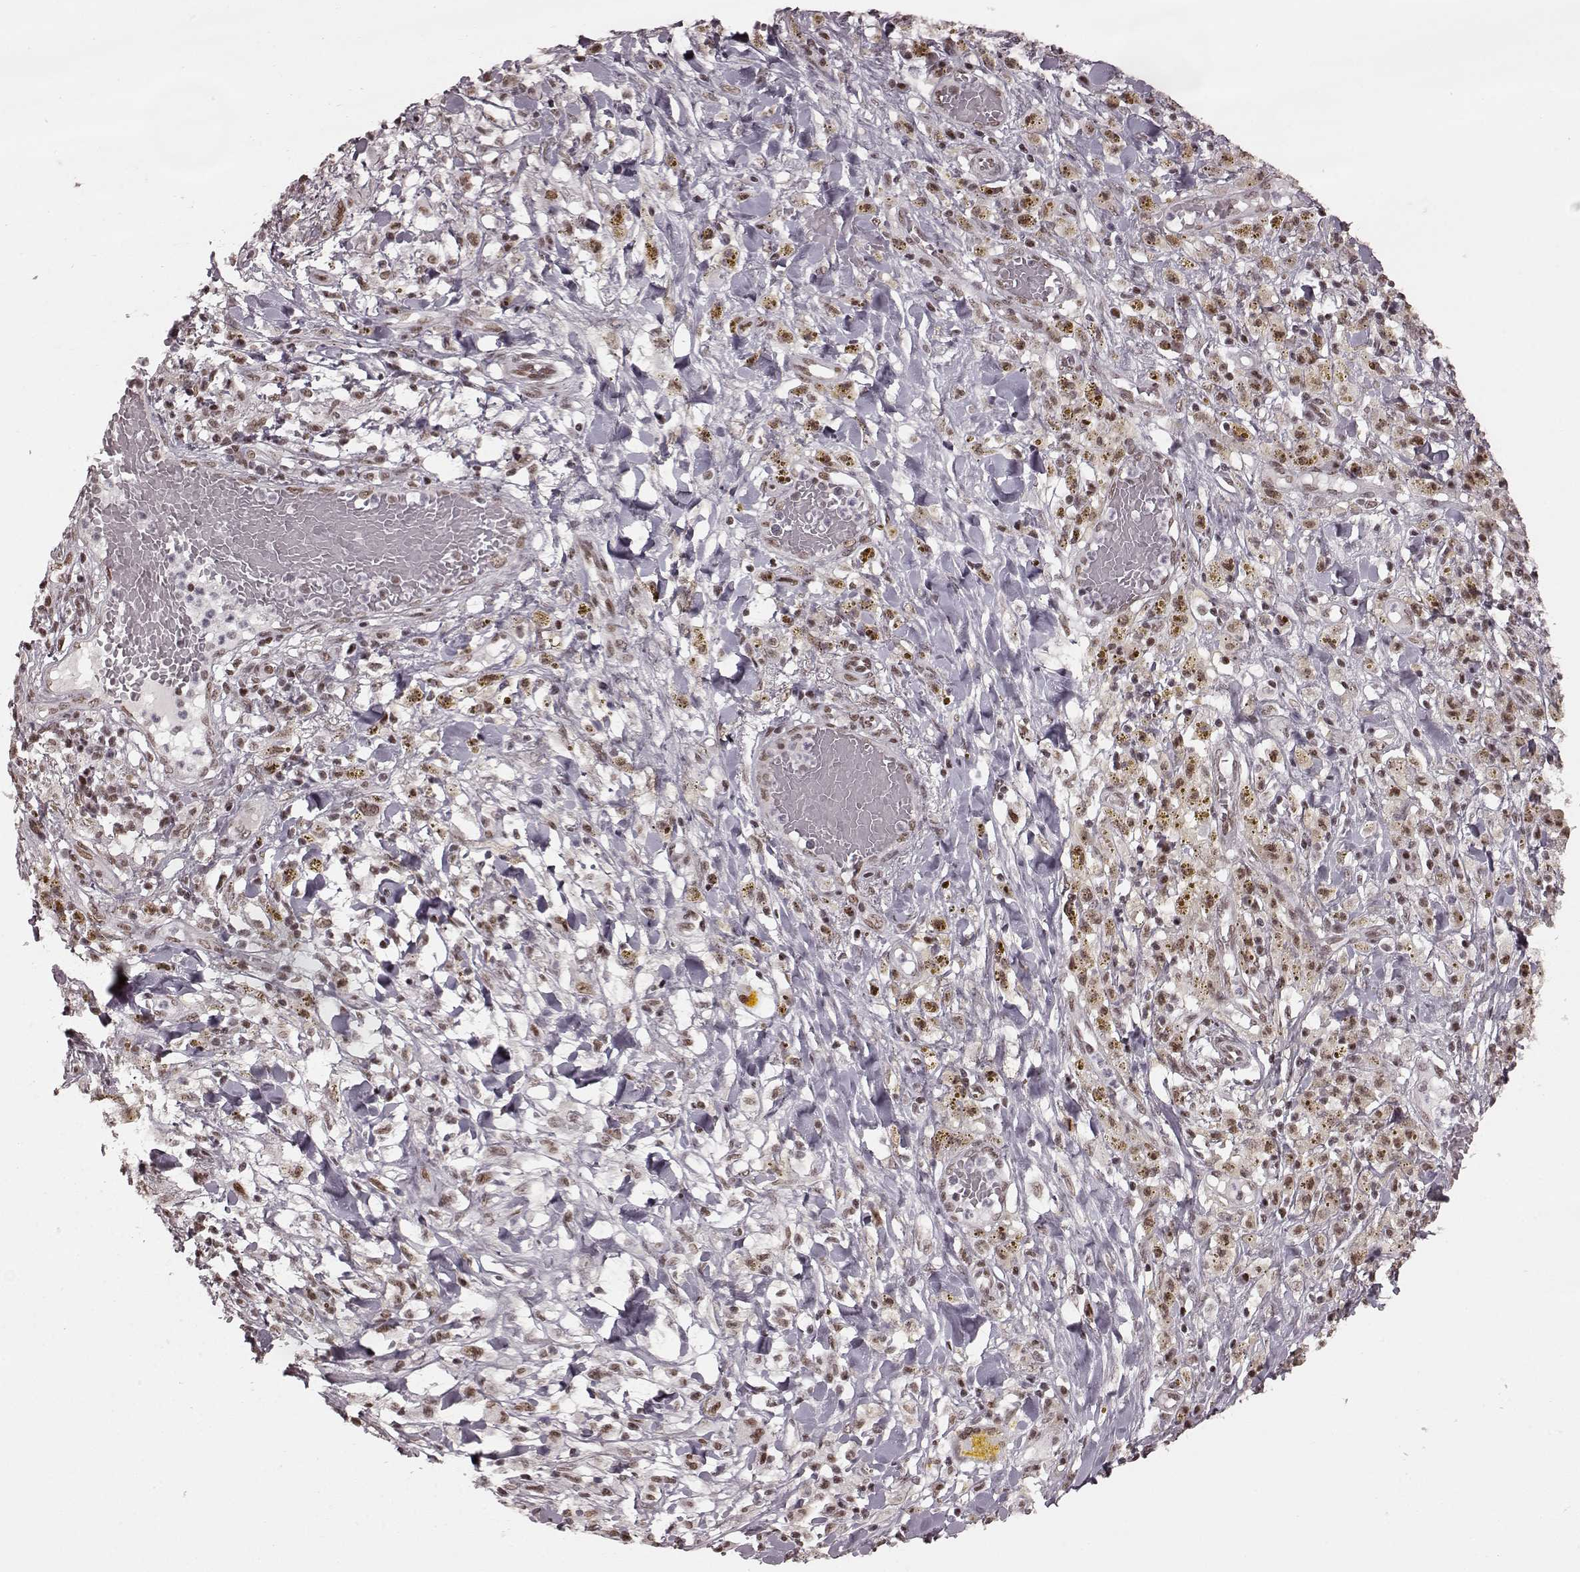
{"staining": {"intensity": "weak", "quantity": ">75%", "location": "nuclear"}, "tissue": "melanoma", "cell_type": "Tumor cells", "image_type": "cancer", "snomed": [{"axis": "morphology", "description": "Malignant melanoma, NOS"}, {"axis": "topography", "description": "Skin"}], "caption": "Immunohistochemical staining of human malignant melanoma demonstrates low levels of weak nuclear protein expression in about >75% of tumor cells.", "gene": "NR2C1", "patient": {"sex": "female", "age": 91}}